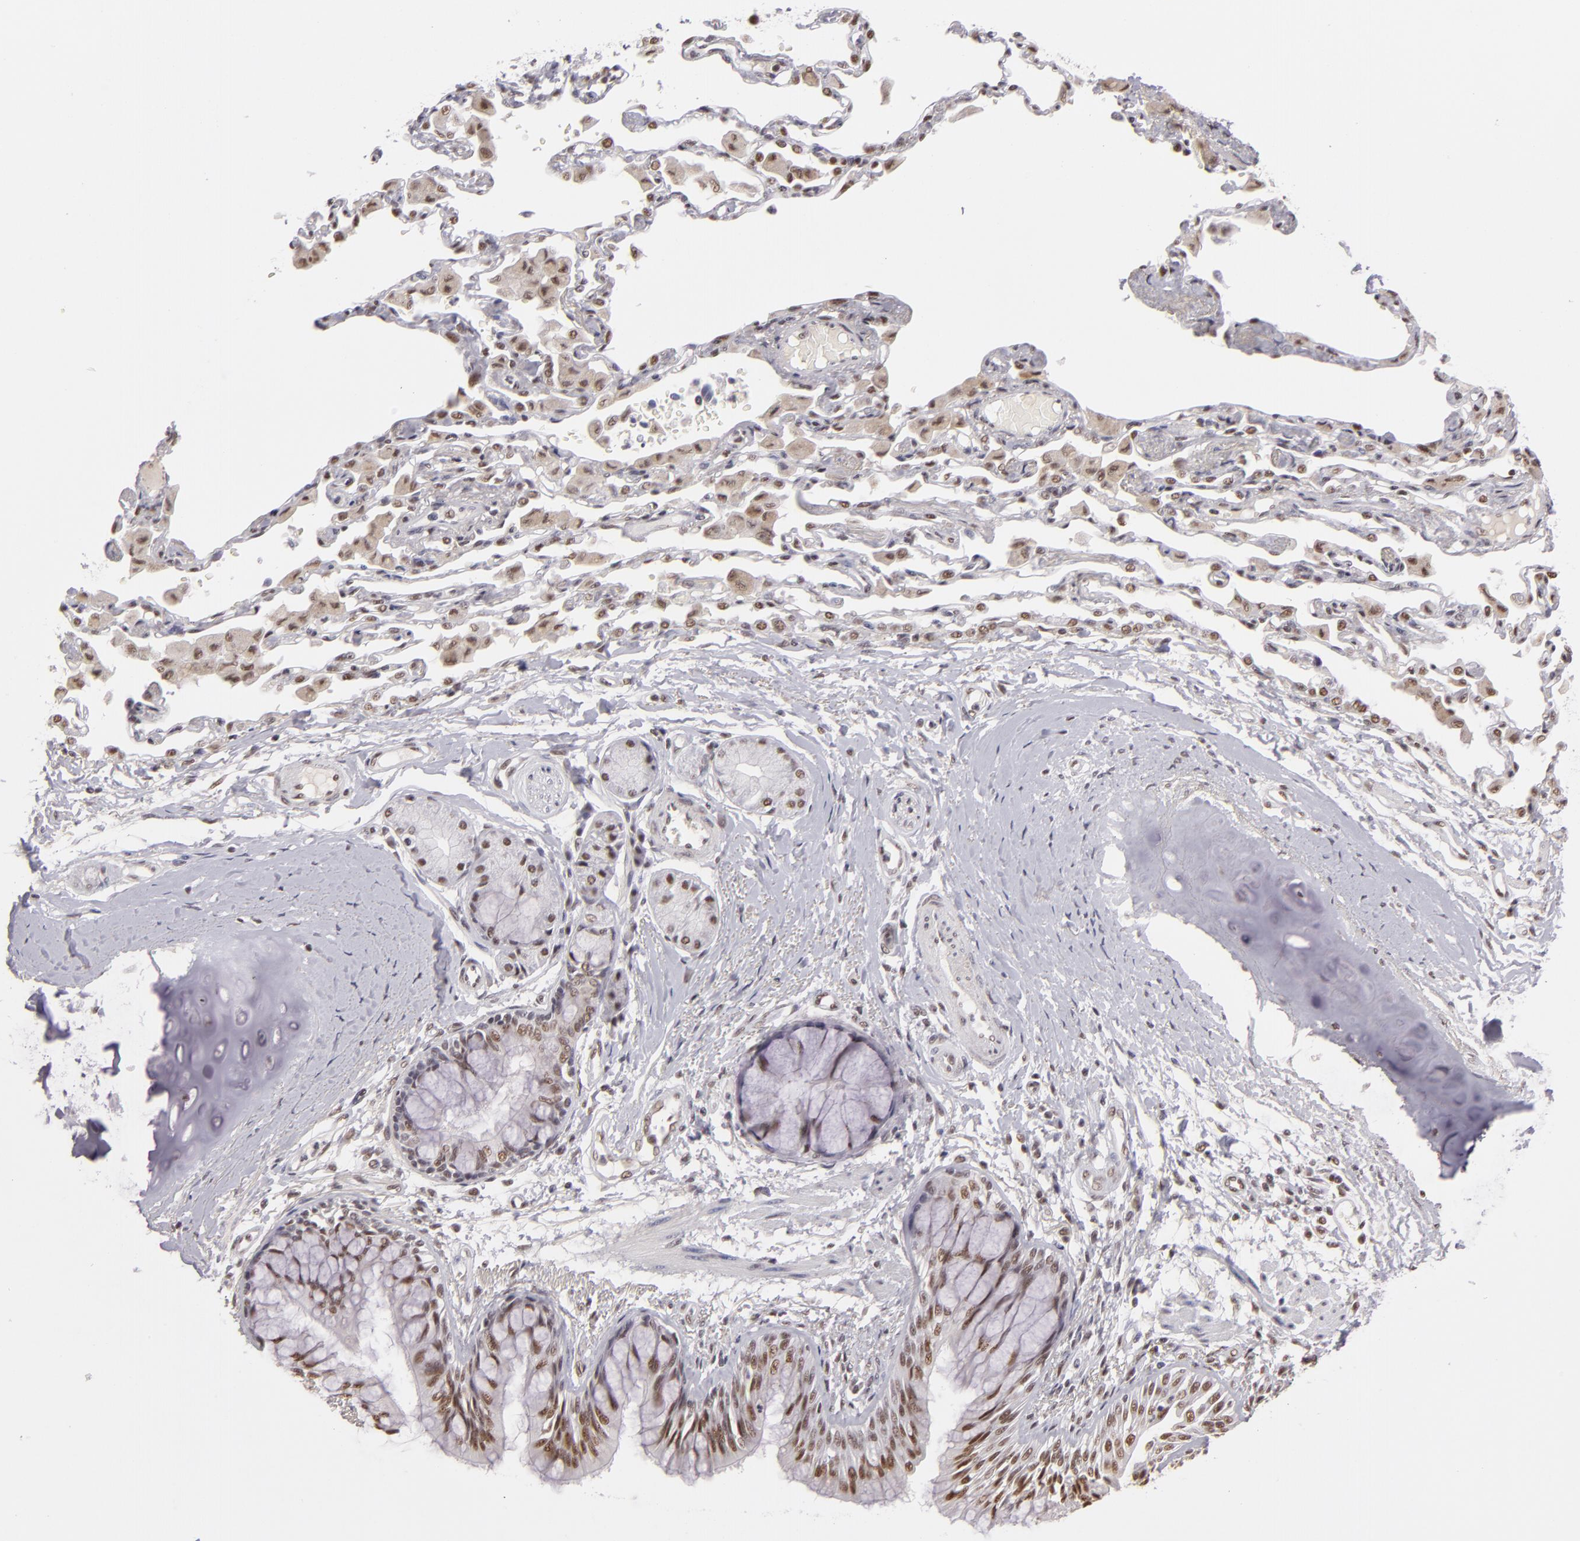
{"staining": {"intensity": "moderate", "quantity": ">75%", "location": "nuclear"}, "tissue": "bronchus", "cell_type": "Respiratory epithelial cells", "image_type": "normal", "snomed": [{"axis": "morphology", "description": "Normal tissue, NOS"}, {"axis": "topography", "description": "Cartilage tissue"}, {"axis": "topography", "description": "Bronchus"}, {"axis": "topography", "description": "Lung"}, {"axis": "topography", "description": "Peripheral nerve tissue"}], "caption": "The micrograph demonstrates immunohistochemical staining of unremarkable bronchus. There is moderate nuclear positivity is identified in about >75% of respiratory epithelial cells.", "gene": "INTS6", "patient": {"sex": "female", "age": 49}}